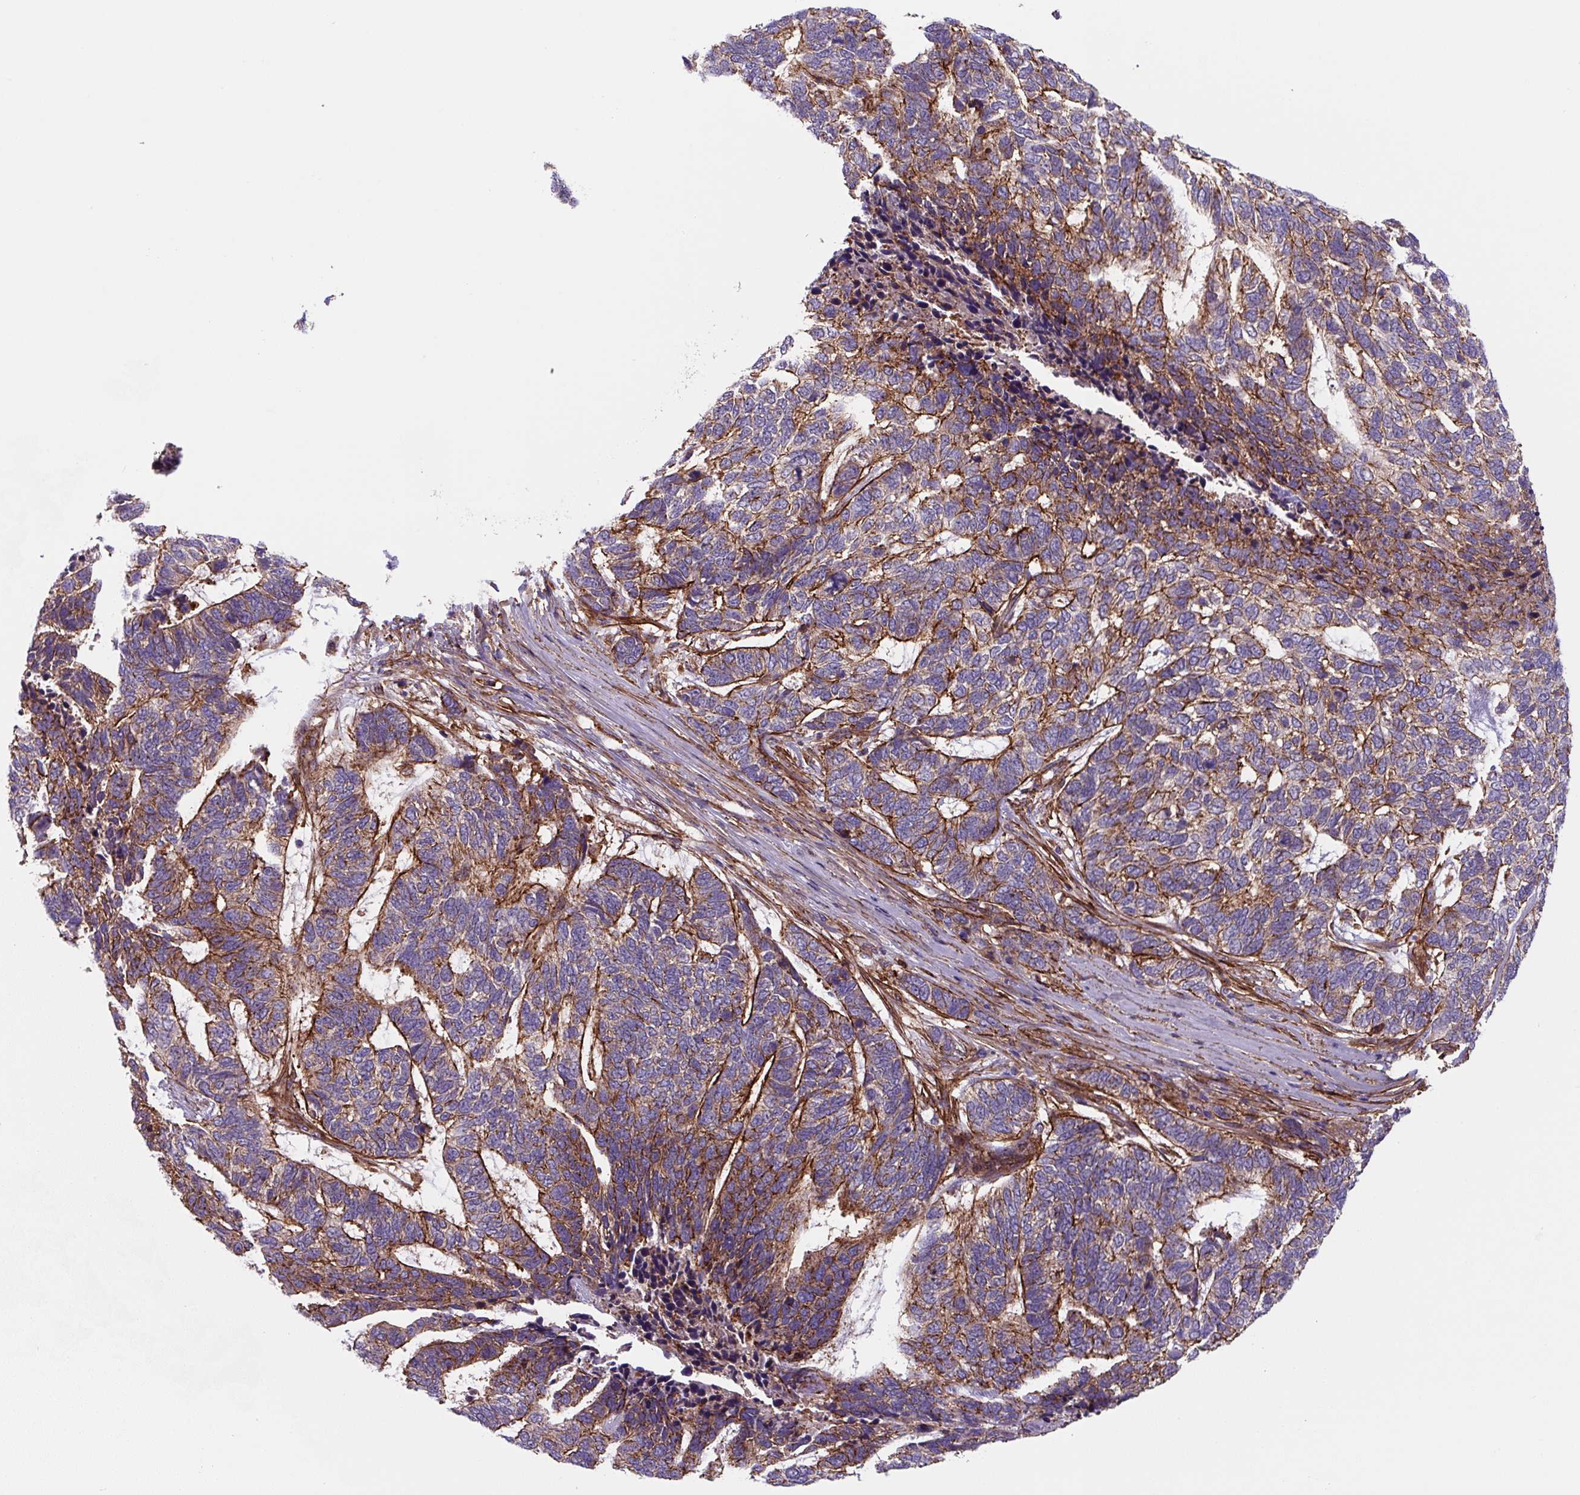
{"staining": {"intensity": "strong", "quantity": "25%-75%", "location": "cytoplasmic/membranous"}, "tissue": "skin cancer", "cell_type": "Tumor cells", "image_type": "cancer", "snomed": [{"axis": "morphology", "description": "Basal cell carcinoma"}, {"axis": "topography", "description": "Skin"}], "caption": "A brown stain labels strong cytoplasmic/membranous positivity of a protein in human skin cancer (basal cell carcinoma) tumor cells.", "gene": "DHFR2", "patient": {"sex": "female", "age": 65}}